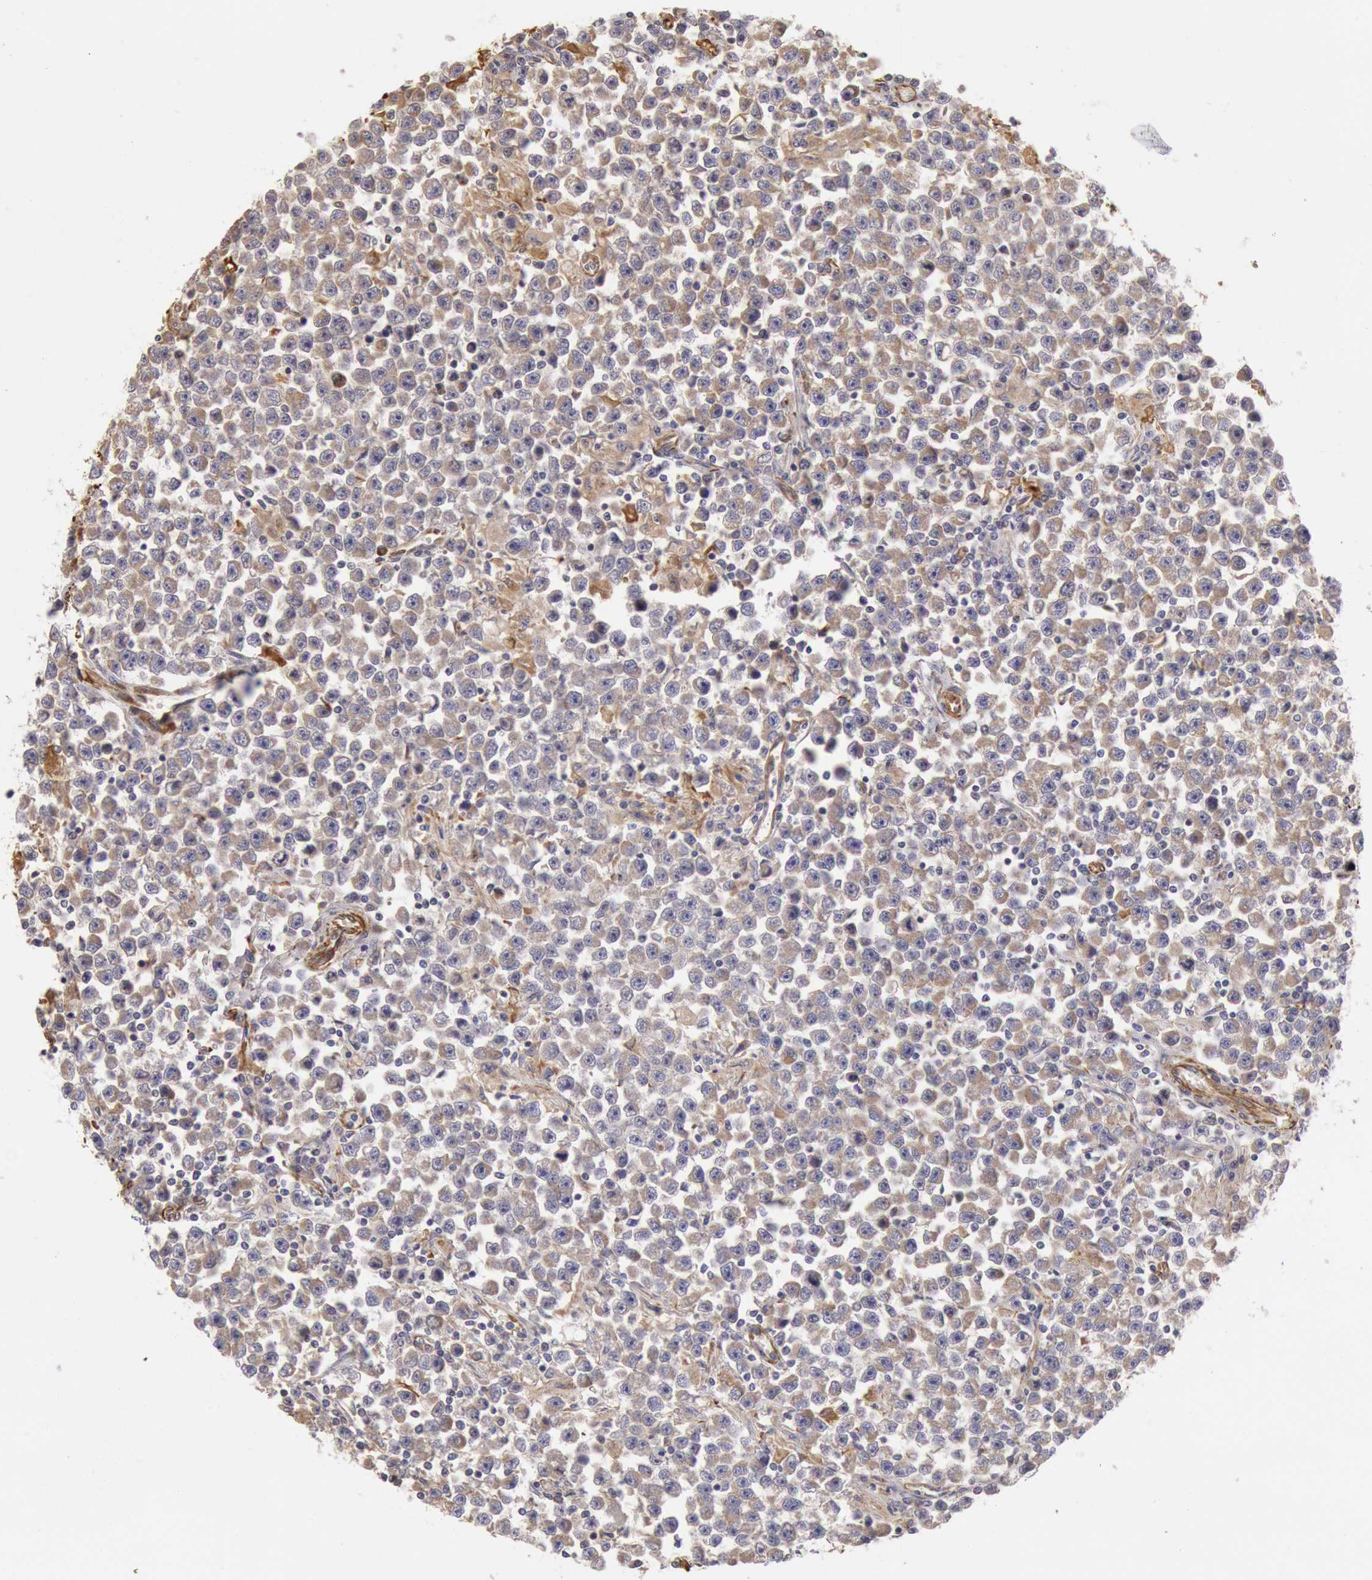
{"staining": {"intensity": "weak", "quantity": "25%-75%", "location": "cytoplasmic/membranous"}, "tissue": "testis cancer", "cell_type": "Tumor cells", "image_type": "cancer", "snomed": [{"axis": "morphology", "description": "Seminoma, NOS"}, {"axis": "topography", "description": "Testis"}], "caption": "A high-resolution photomicrograph shows immunohistochemistry (IHC) staining of seminoma (testis), which demonstrates weak cytoplasmic/membranous expression in about 25%-75% of tumor cells. The protein of interest is stained brown, and the nuclei are stained in blue (DAB (3,3'-diaminobenzidine) IHC with brightfield microscopy, high magnification).", "gene": "RNF139", "patient": {"sex": "male", "age": 33}}